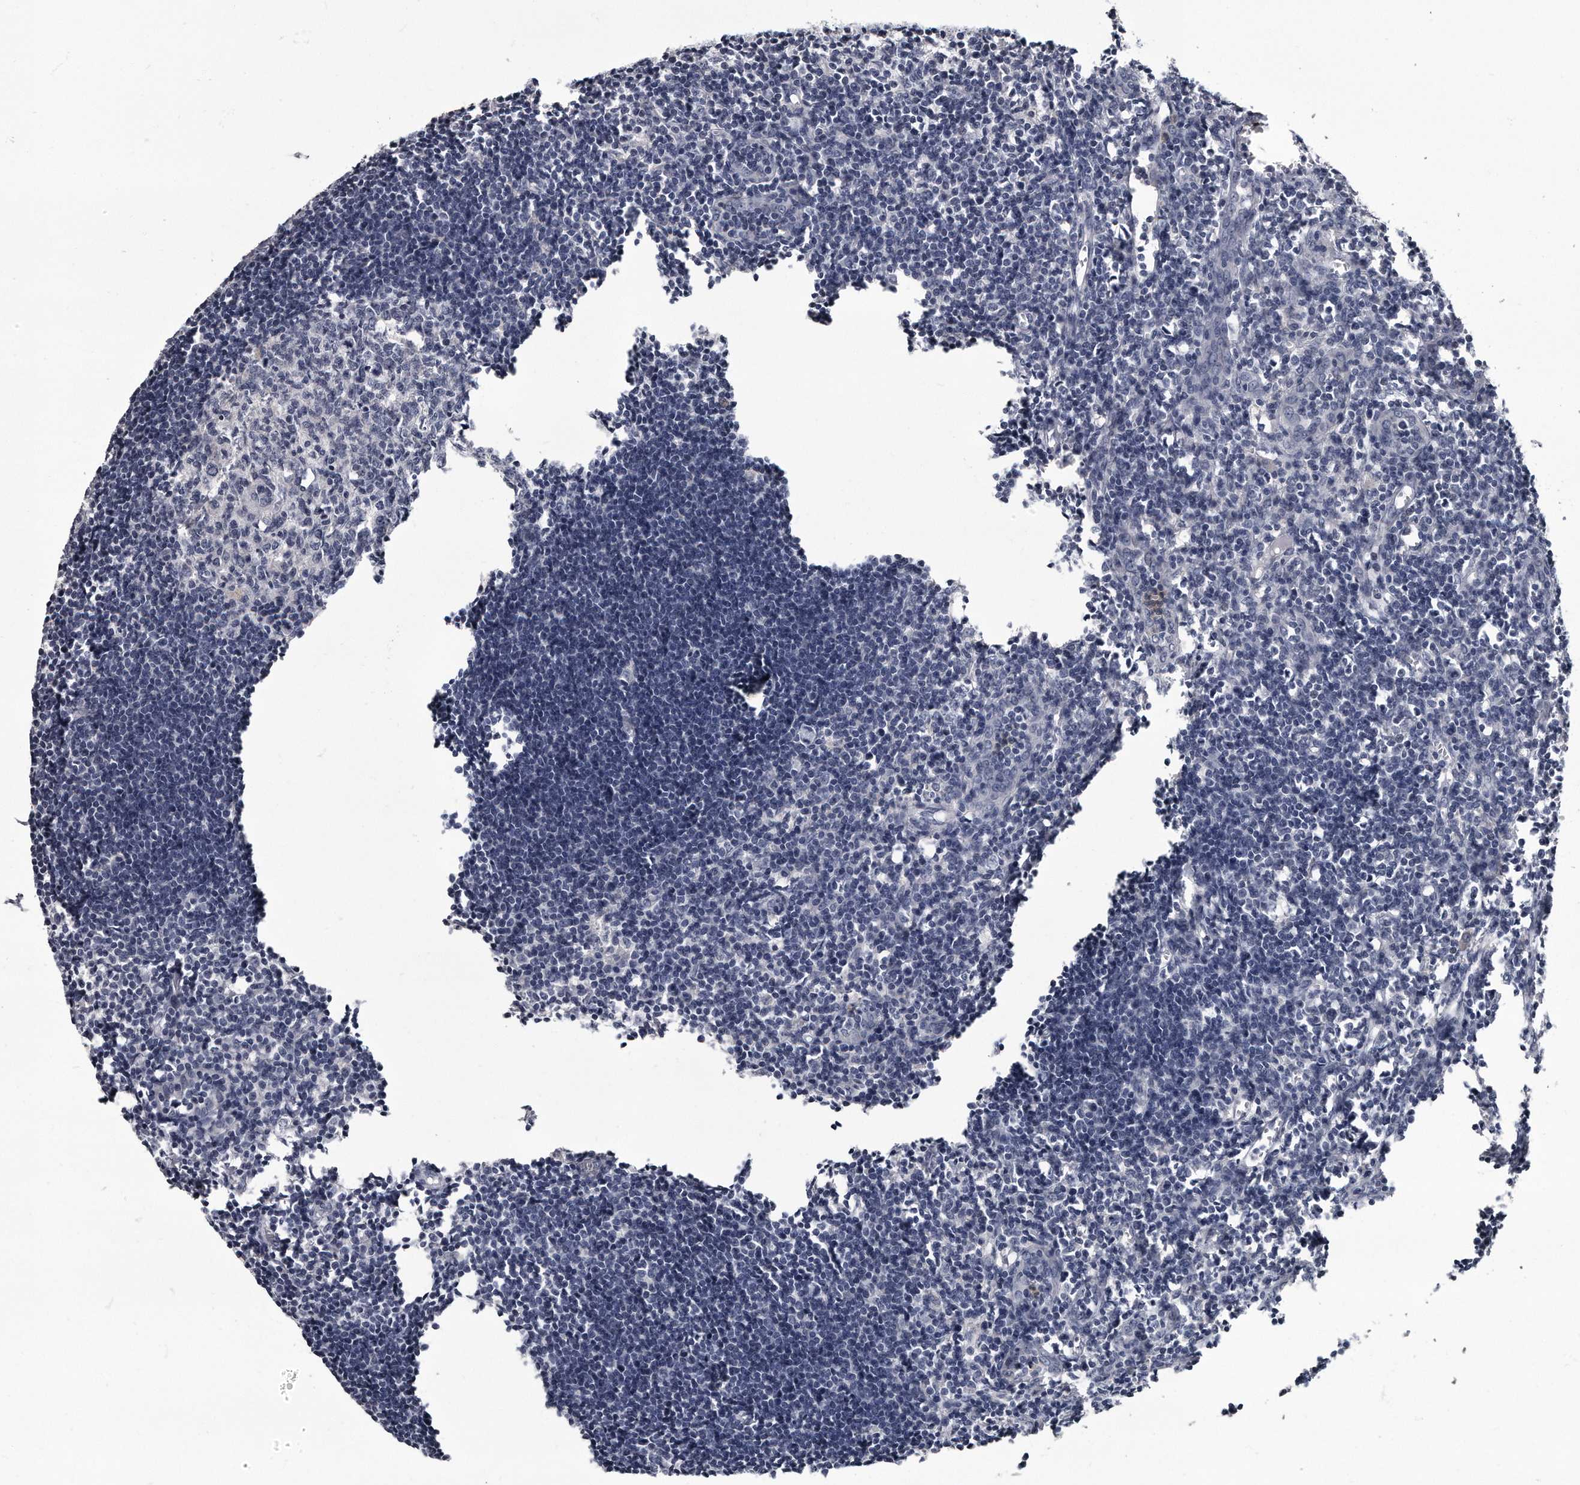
{"staining": {"intensity": "negative", "quantity": "none", "location": "none"}, "tissue": "lymph node", "cell_type": "Germinal center cells", "image_type": "normal", "snomed": [{"axis": "morphology", "description": "Normal tissue, NOS"}, {"axis": "morphology", "description": "Malignant melanoma, Metastatic site"}, {"axis": "topography", "description": "Lymph node"}], "caption": "The IHC micrograph has no significant expression in germinal center cells of lymph node.", "gene": "GAPVD1", "patient": {"sex": "male", "age": 41}}